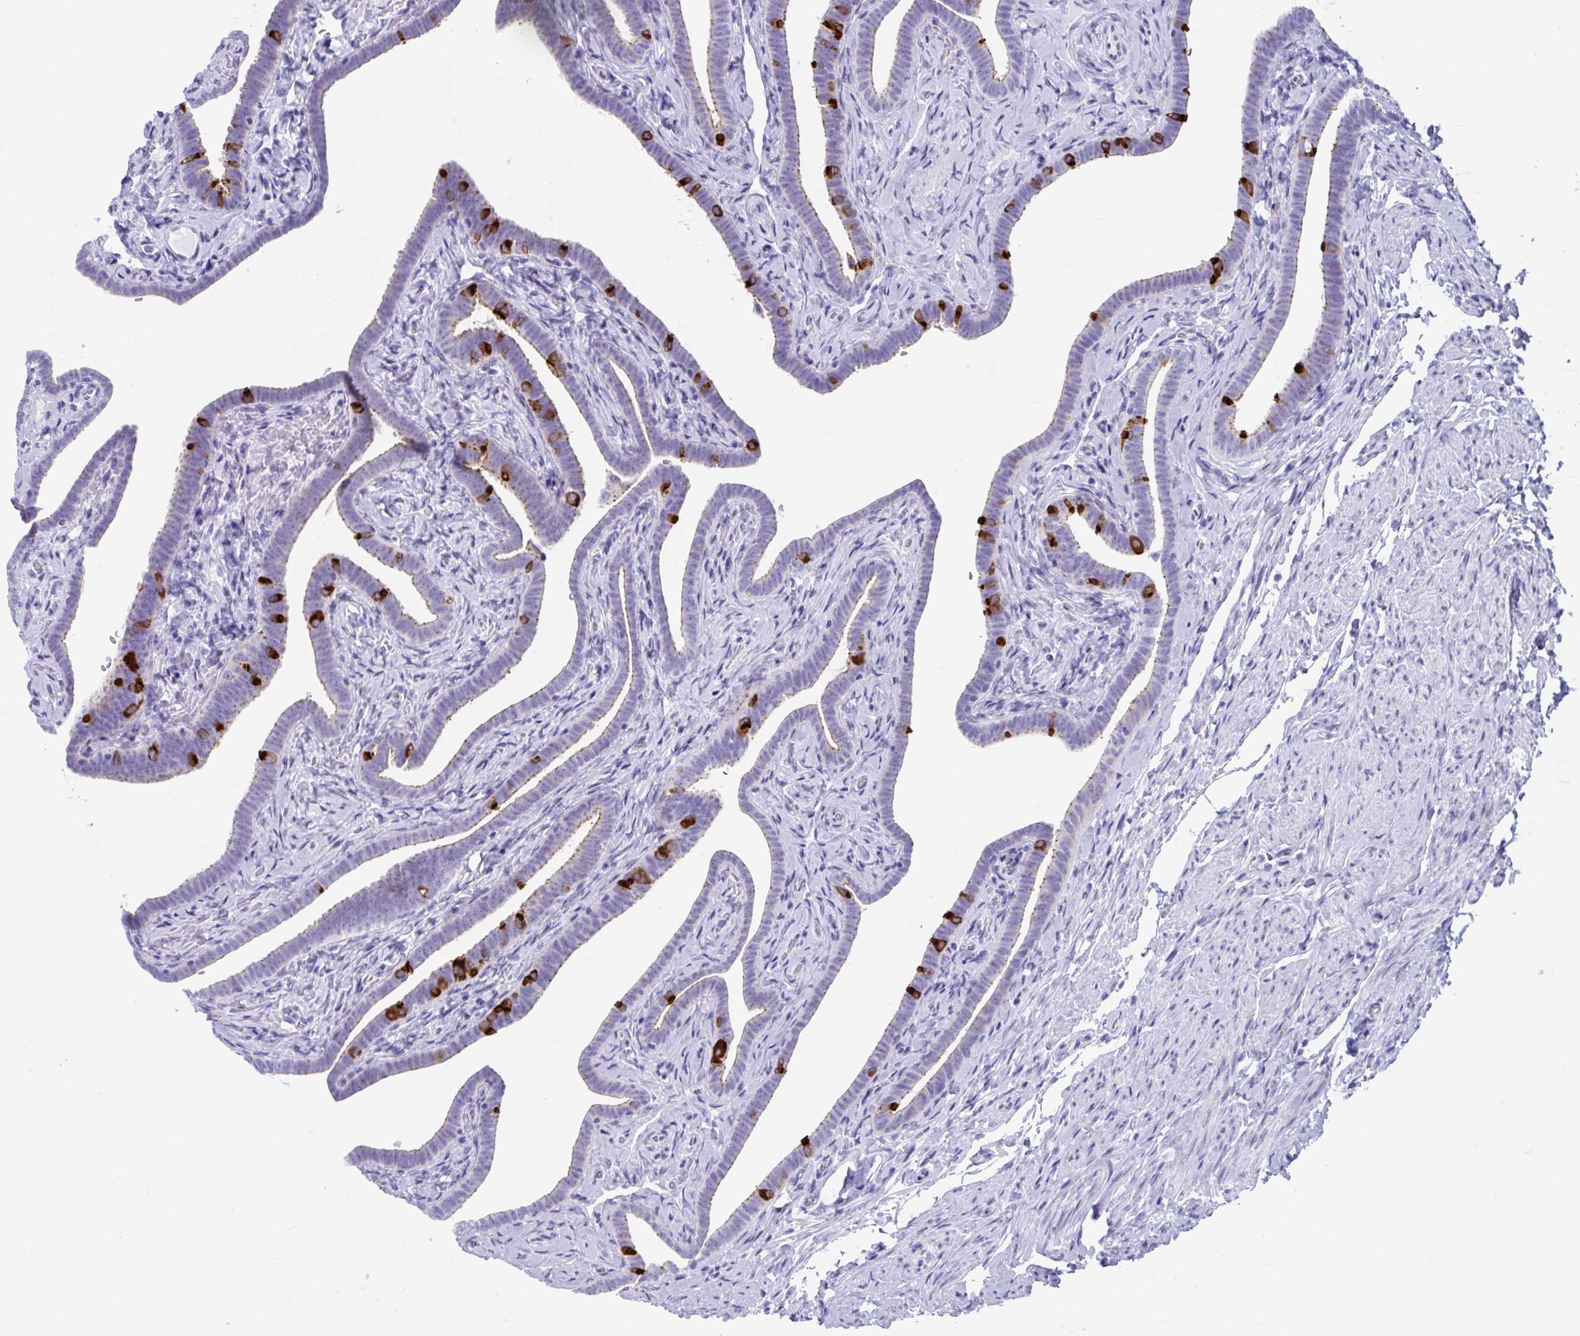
{"staining": {"intensity": "strong", "quantity": "25%-75%", "location": "cytoplasmic/membranous"}, "tissue": "fallopian tube", "cell_type": "Glandular cells", "image_type": "normal", "snomed": [{"axis": "morphology", "description": "Normal tissue, NOS"}, {"axis": "topography", "description": "Fallopian tube"}], "caption": "Immunohistochemistry (IHC) of normal fallopian tube shows high levels of strong cytoplasmic/membranous positivity in approximately 25%-75% of glandular cells. (Brightfield microscopy of DAB IHC at high magnification).", "gene": "TTC30A", "patient": {"sex": "female", "age": 69}}